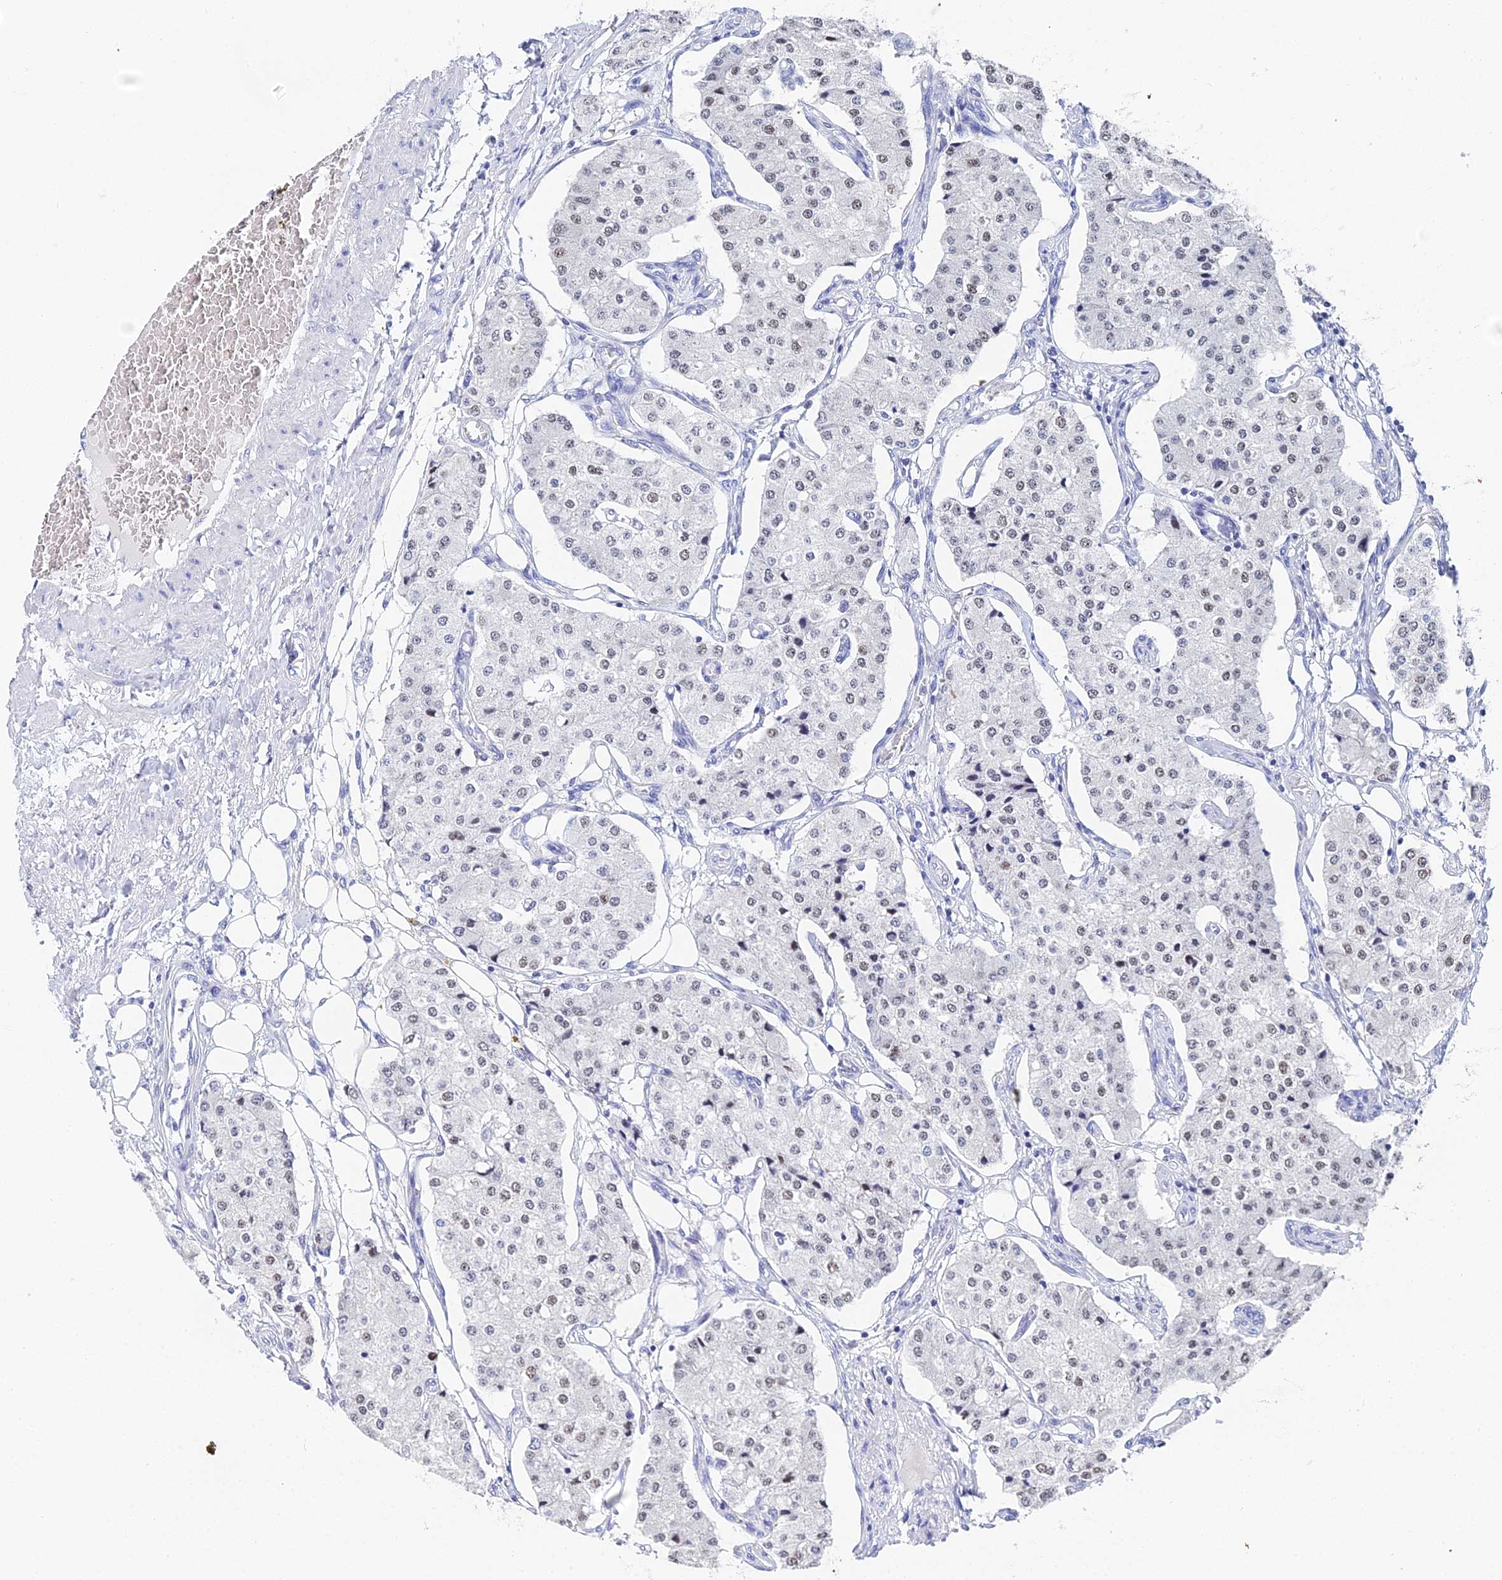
{"staining": {"intensity": "weak", "quantity": "25%-75%", "location": "nuclear"}, "tissue": "carcinoid", "cell_type": "Tumor cells", "image_type": "cancer", "snomed": [{"axis": "morphology", "description": "Carcinoid, malignant, NOS"}, {"axis": "topography", "description": "Colon"}], "caption": "Immunohistochemistry (IHC) micrograph of human carcinoid stained for a protein (brown), which reveals low levels of weak nuclear expression in approximately 25%-75% of tumor cells.", "gene": "OCM", "patient": {"sex": "female", "age": 52}}